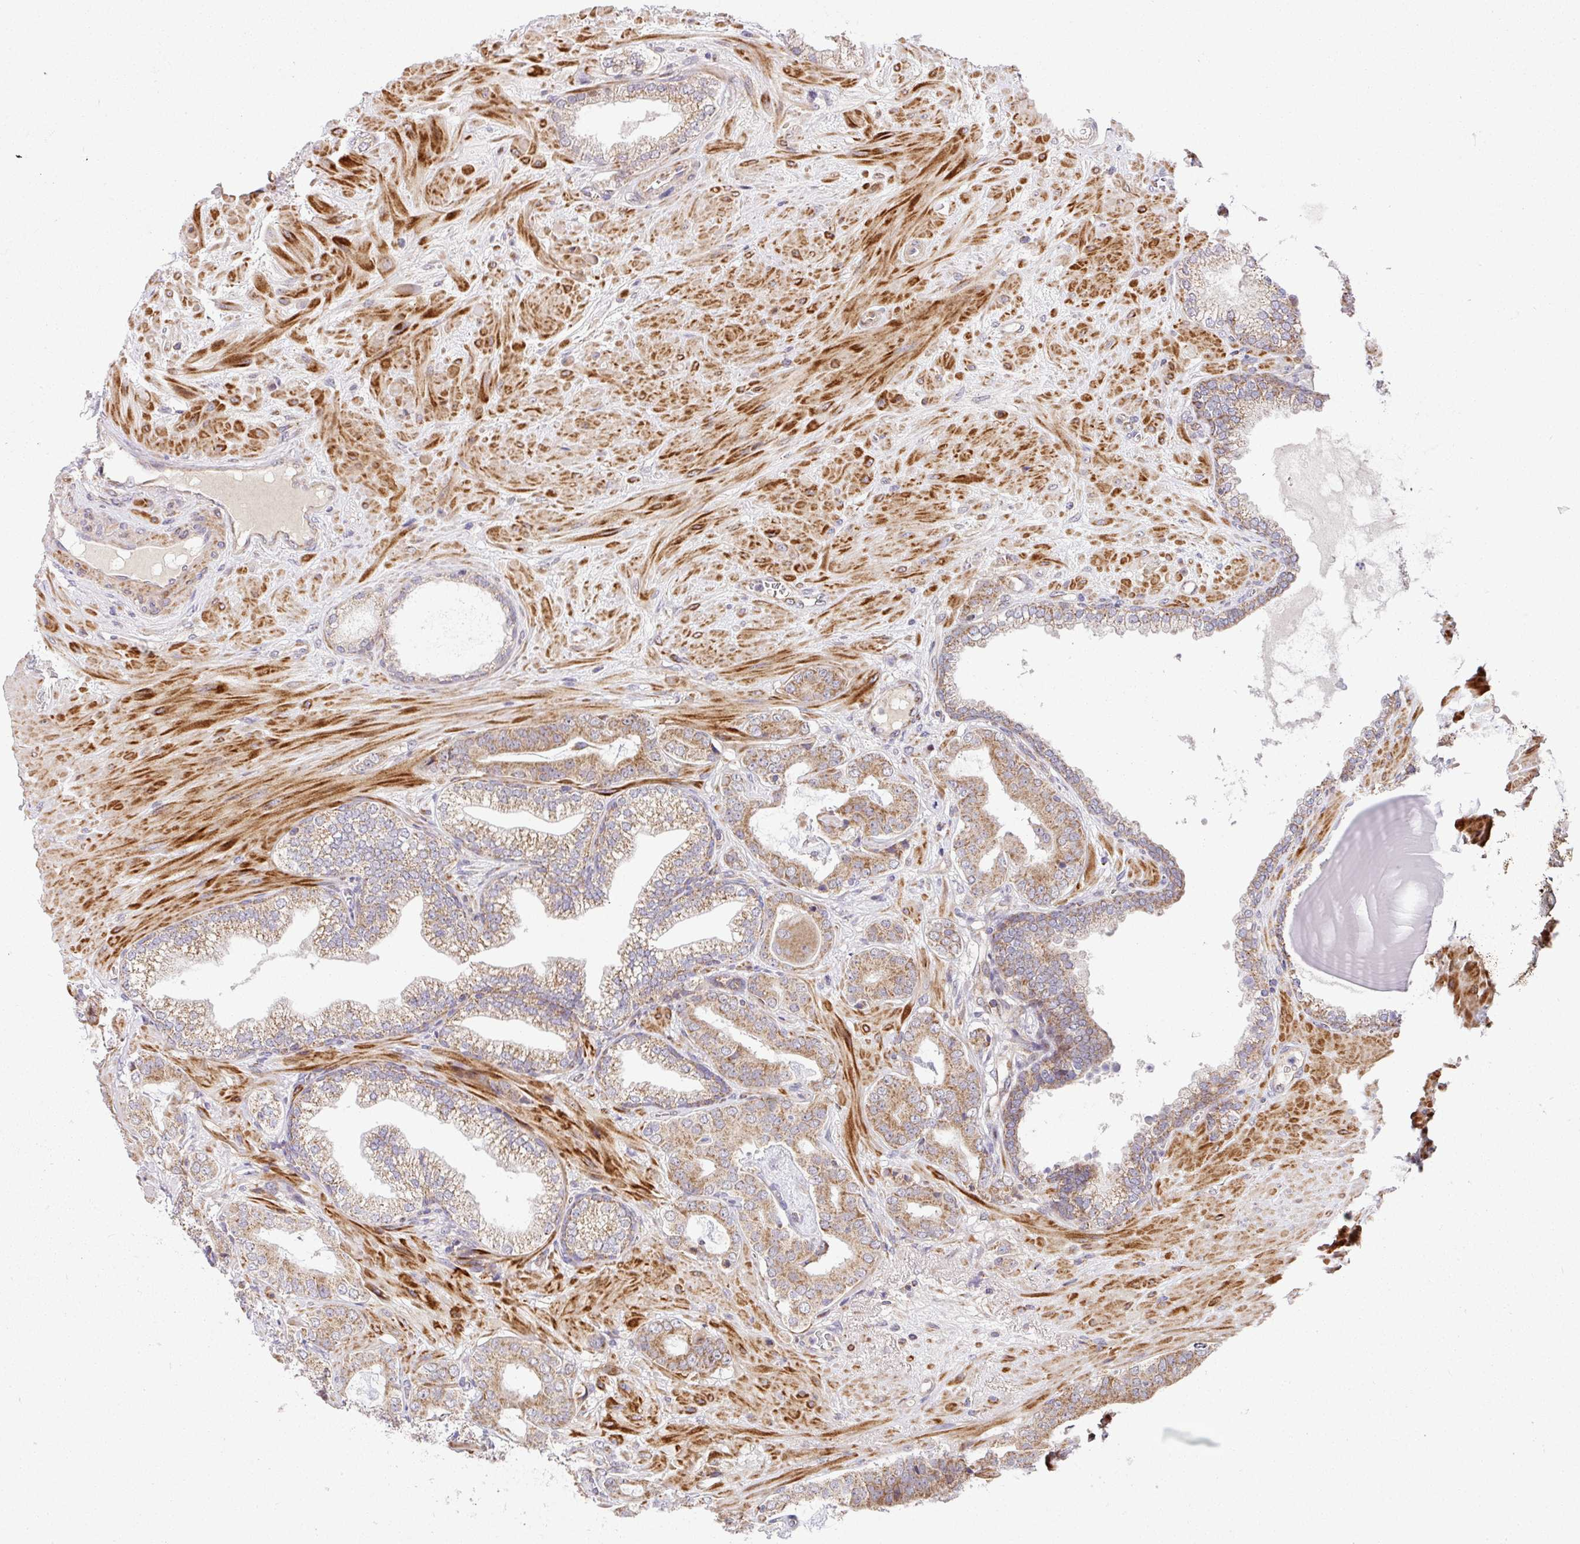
{"staining": {"intensity": "moderate", "quantity": ">75%", "location": "cytoplasmic/membranous"}, "tissue": "prostate cancer", "cell_type": "Tumor cells", "image_type": "cancer", "snomed": [{"axis": "morphology", "description": "Adenocarcinoma, Low grade"}, {"axis": "topography", "description": "Prostate"}], "caption": "Human prostate cancer (adenocarcinoma (low-grade)) stained with a protein marker shows moderate staining in tumor cells.", "gene": "SARS2", "patient": {"sex": "male", "age": 61}}